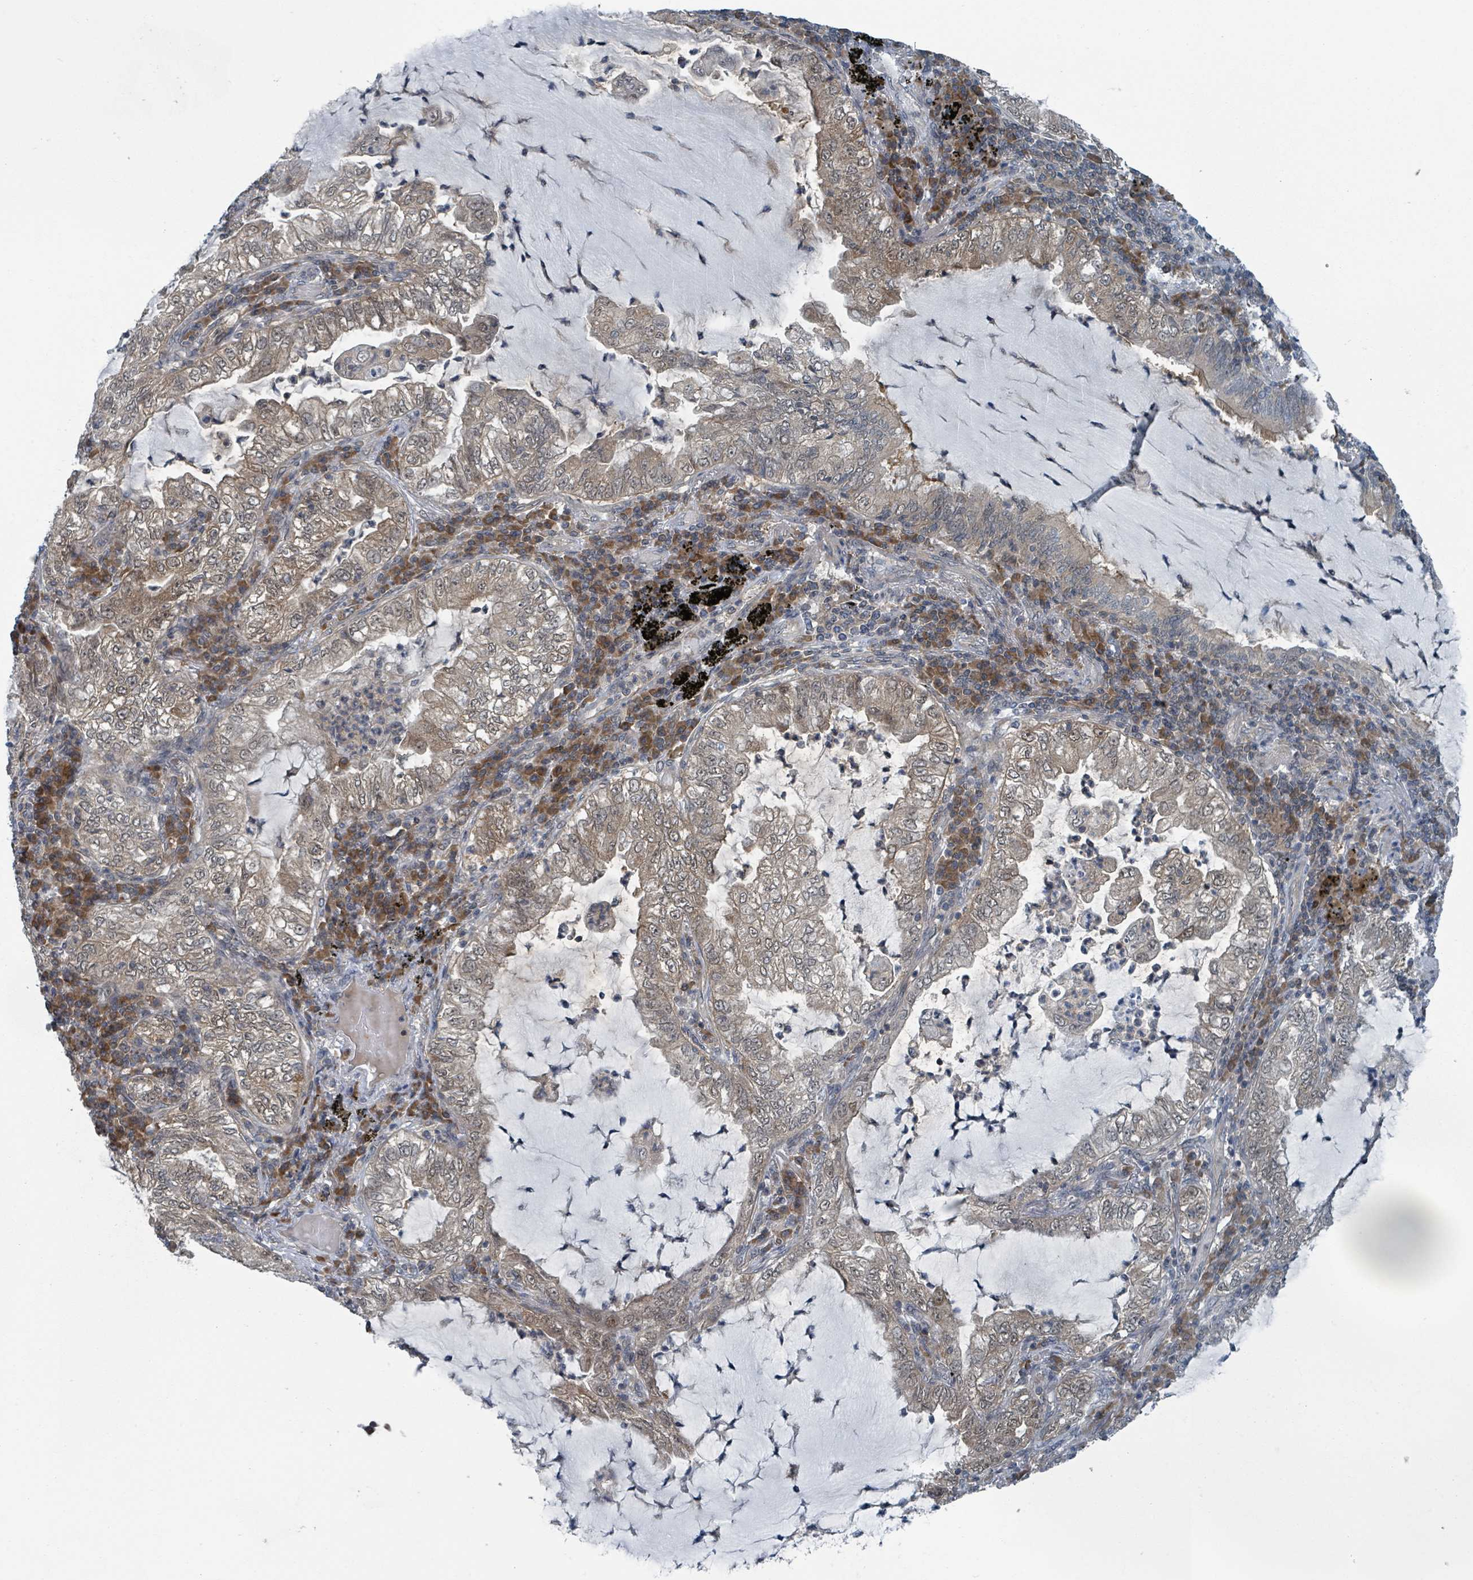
{"staining": {"intensity": "weak", "quantity": ">75%", "location": "cytoplasmic/membranous,nuclear"}, "tissue": "lung cancer", "cell_type": "Tumor cells", "image_type": "cancer", "snomed": [{"axis": "morphology", "description": "Adenocarcinoma, NOS"}, {"axis": "topography", "description": "Lung"}], "caption": "Immunohistochemical staining of lung cancer (adenocarcinoma) reveals low levels of weak cytoplasmic/membranous and nuclear protein expression in approximately >75% of tumor cells.", "gene": "GOLGA7", "patient": {"sex": "female", "age": 73}}